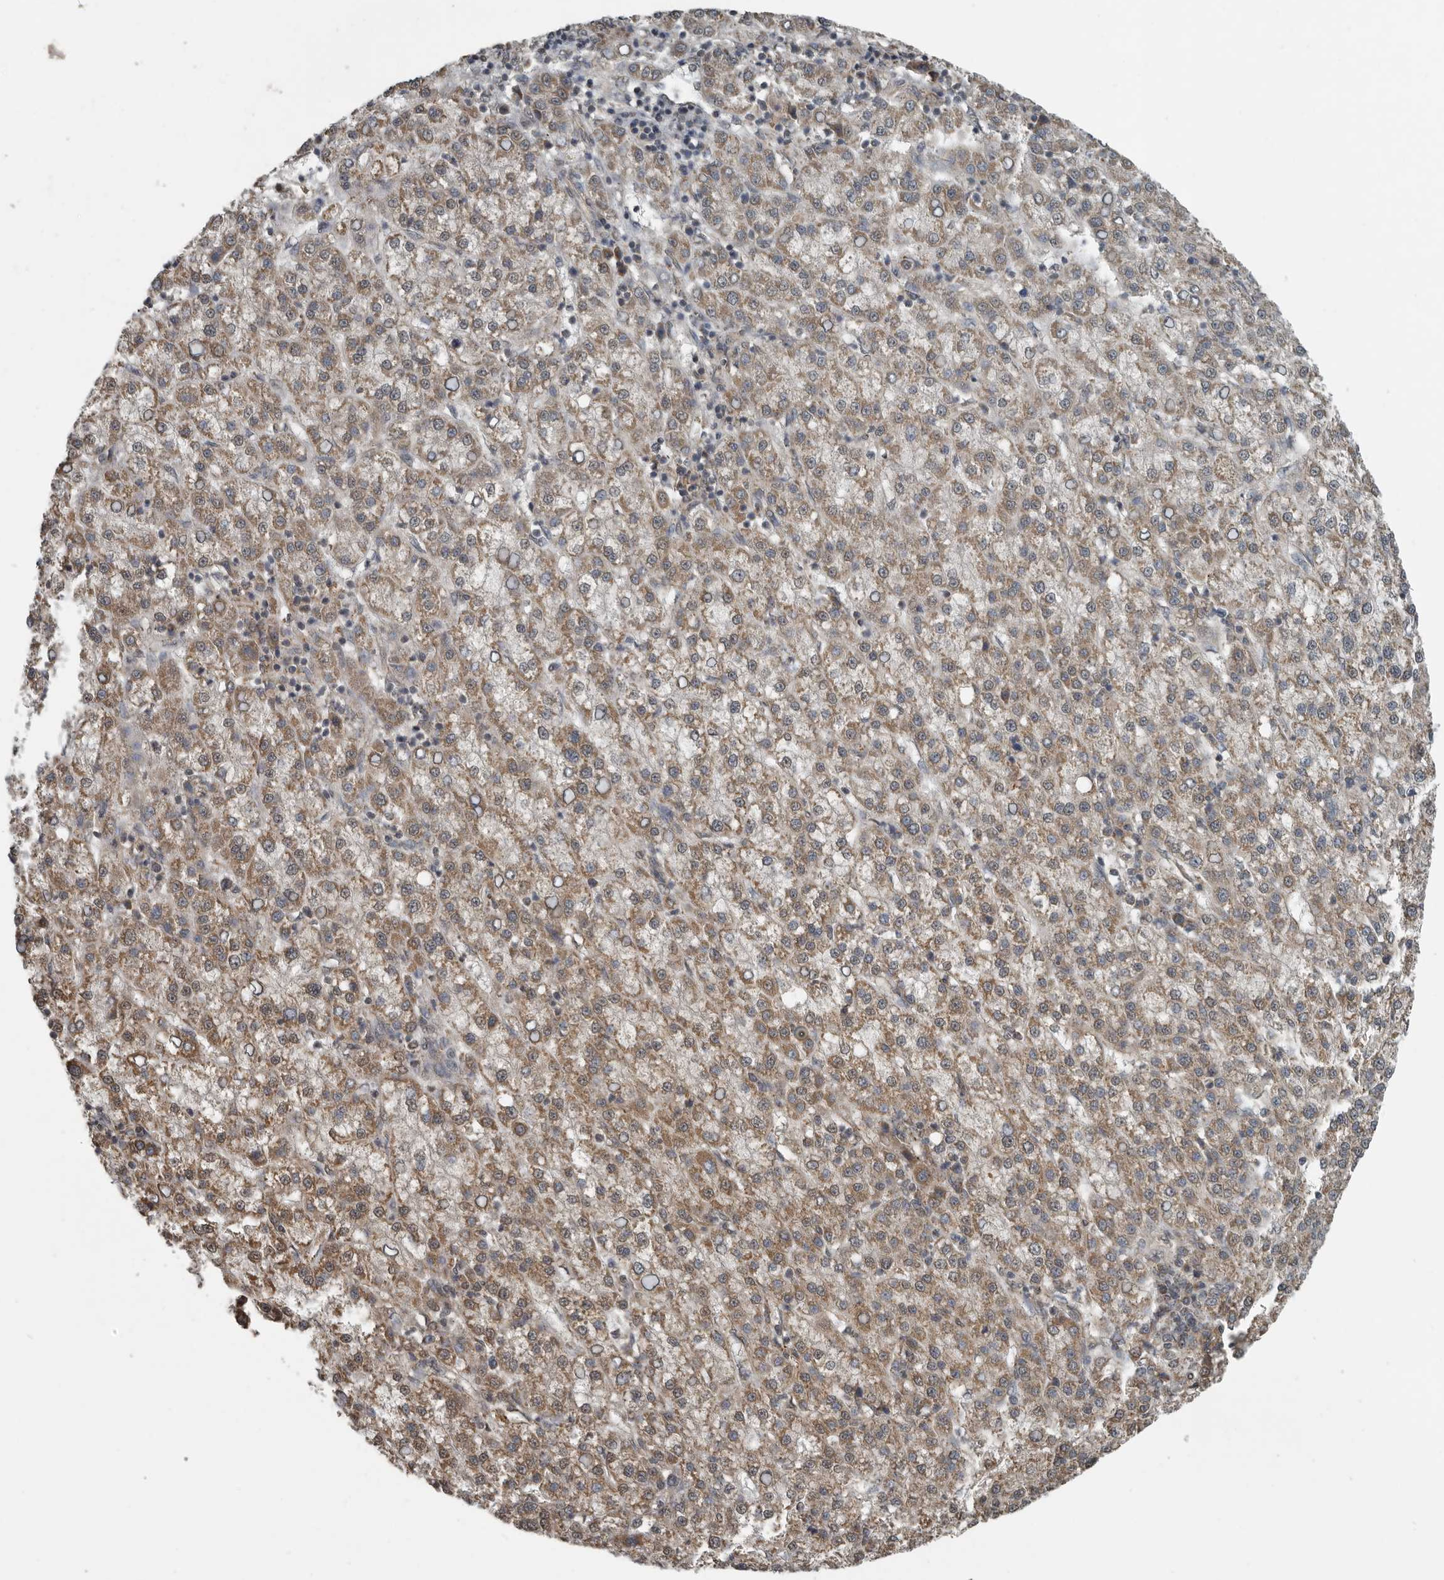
{"staining": {"intensity": "moderate", "quantity": ">75%", "location": "cytoplasmic/membranous"}, "tissue": "liver cancer", "cell_type": "Tumor cells", "image_type": "cancer", "snomed": [{"axis": "morphology", "description": "Carcinoma, Hepatocellular, NOS"}, {"axis": "topography", "description": "Liver"}], "caption": "A brown stain highlights moderate cytoplasmic/membranous expression of a protein in human liver cancer (hepatocellular carcinoma) tumor cells.", "gene": "AFAP1", "patient": {"sex": "female", "age": 58}}